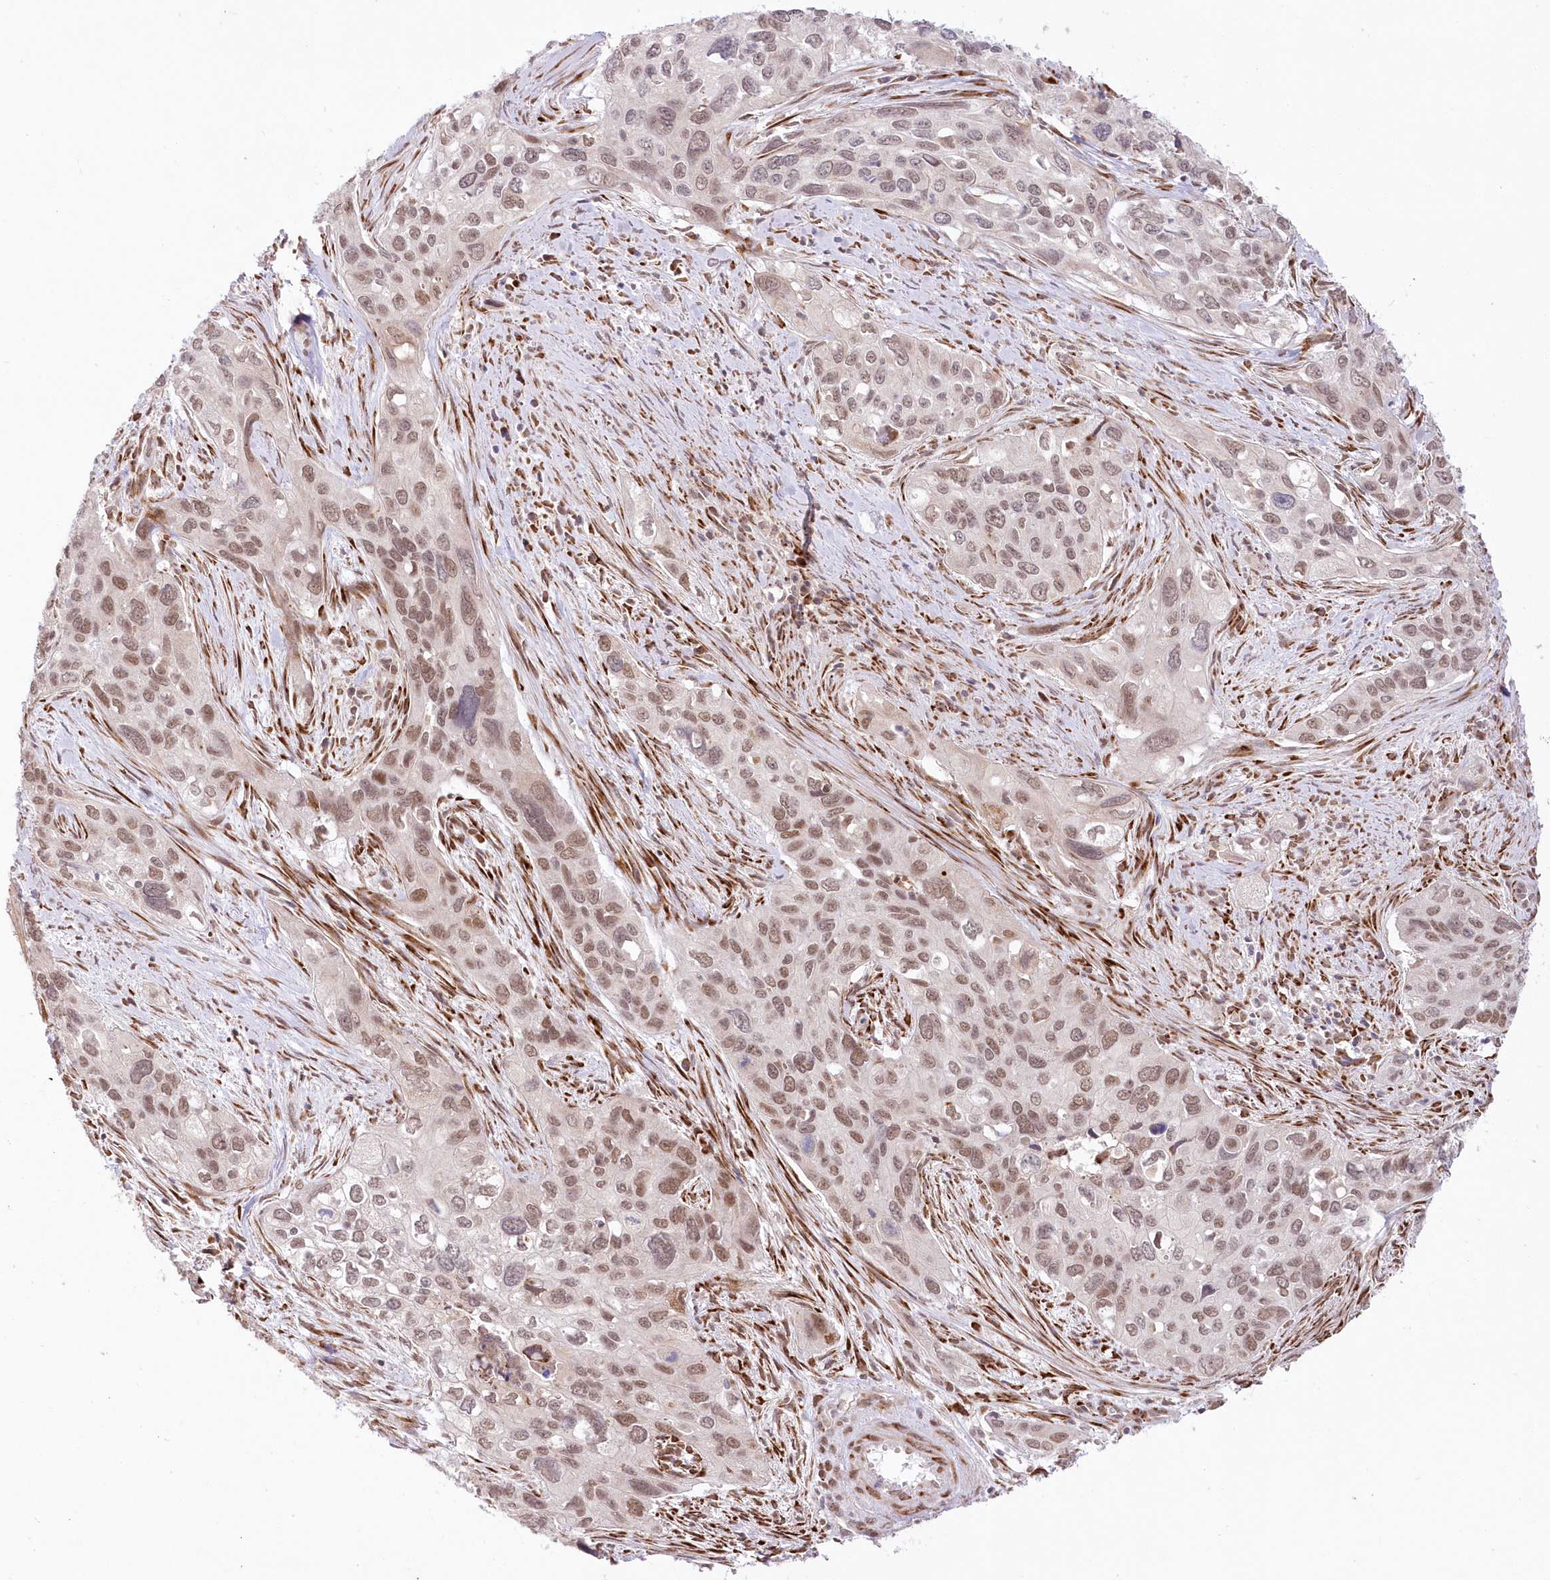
{"staining": {"intensity": "moderate", "quantity": "25%-75%", "location": "nuclear"}, "tissue": "cervical cancer", "cell_type": "Tumor cells", "image_type": "cancer", "snomed": [{"axis": "morphology", "description": "Squamous cell carcinoma, NOS"}, {"axis": "topography", "description": "Cervix"}], "caption": "Protein analysis of squamous cell carcinoma (cervical) tissue reveals moderate nuclear expression in about 25%-75% of tumor cells. The staining is performed using DAB brown chromogen to label protein expression. The nuclei are counter-stained blue using hematoxylin.", "gene": "LDB1", "patient": {"sex": "female", "age": 55}}